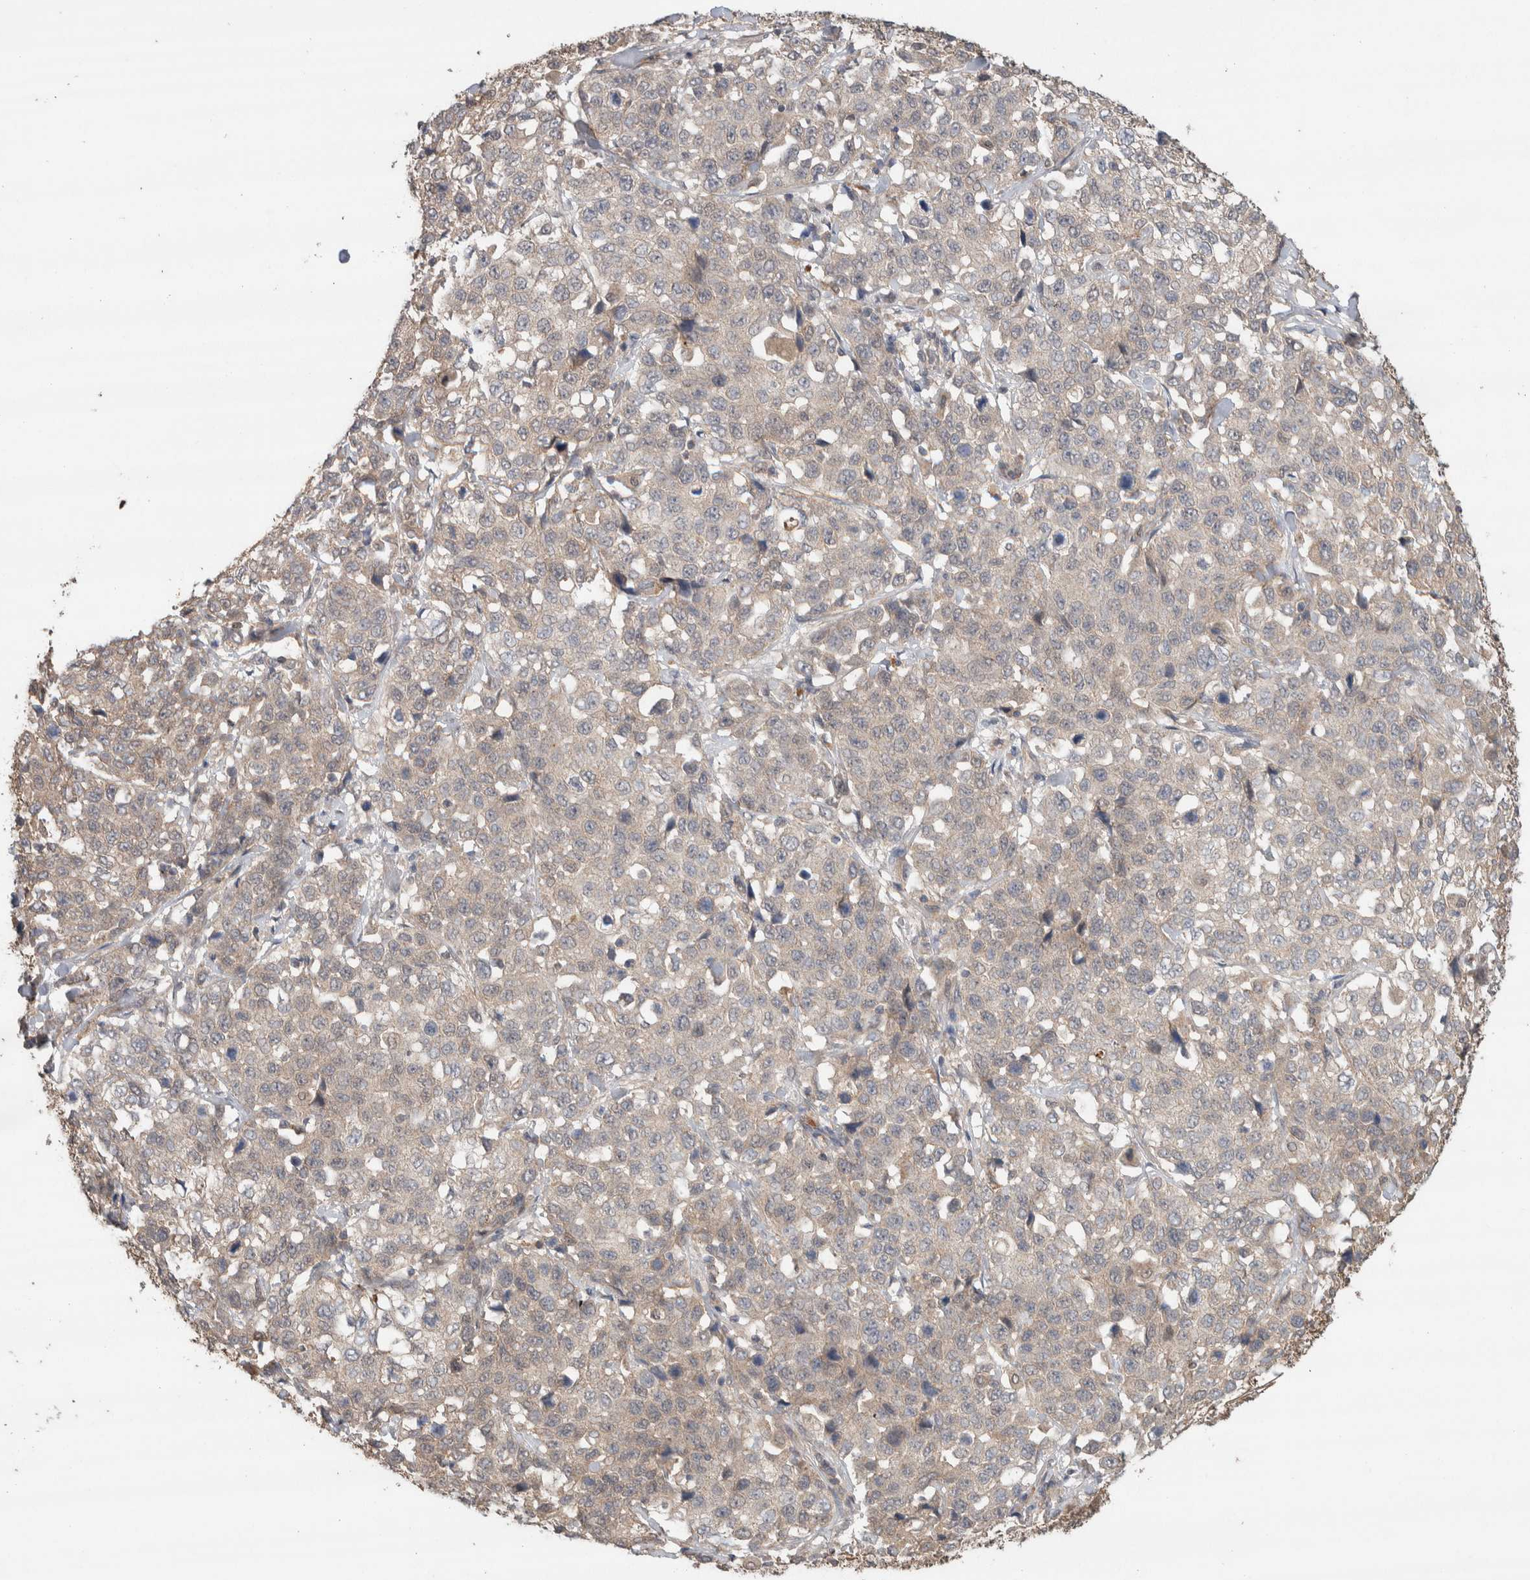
{"staining": {"intensity": "negative", "quantity": "none", "location": "none"}, "tissue": "stomach cancer", "cell_type": "Tumor cells", "image_type": "cancer", "snomed": [{"axis": "morphology", "description": "Normal tissue, NOS"}, {"axis": "morphology", "description": "Adenocarcinoma, NOS"}, {"axis": "topography", "description": "Stomach"}], "caption": "IHC of human adenocarcinoma (stomach) exhibits no positivity in tumor cells. Nuclei are stained in blue.", "gene": "KCNJ5", "patient": {"sex": "male", "age": 48}}